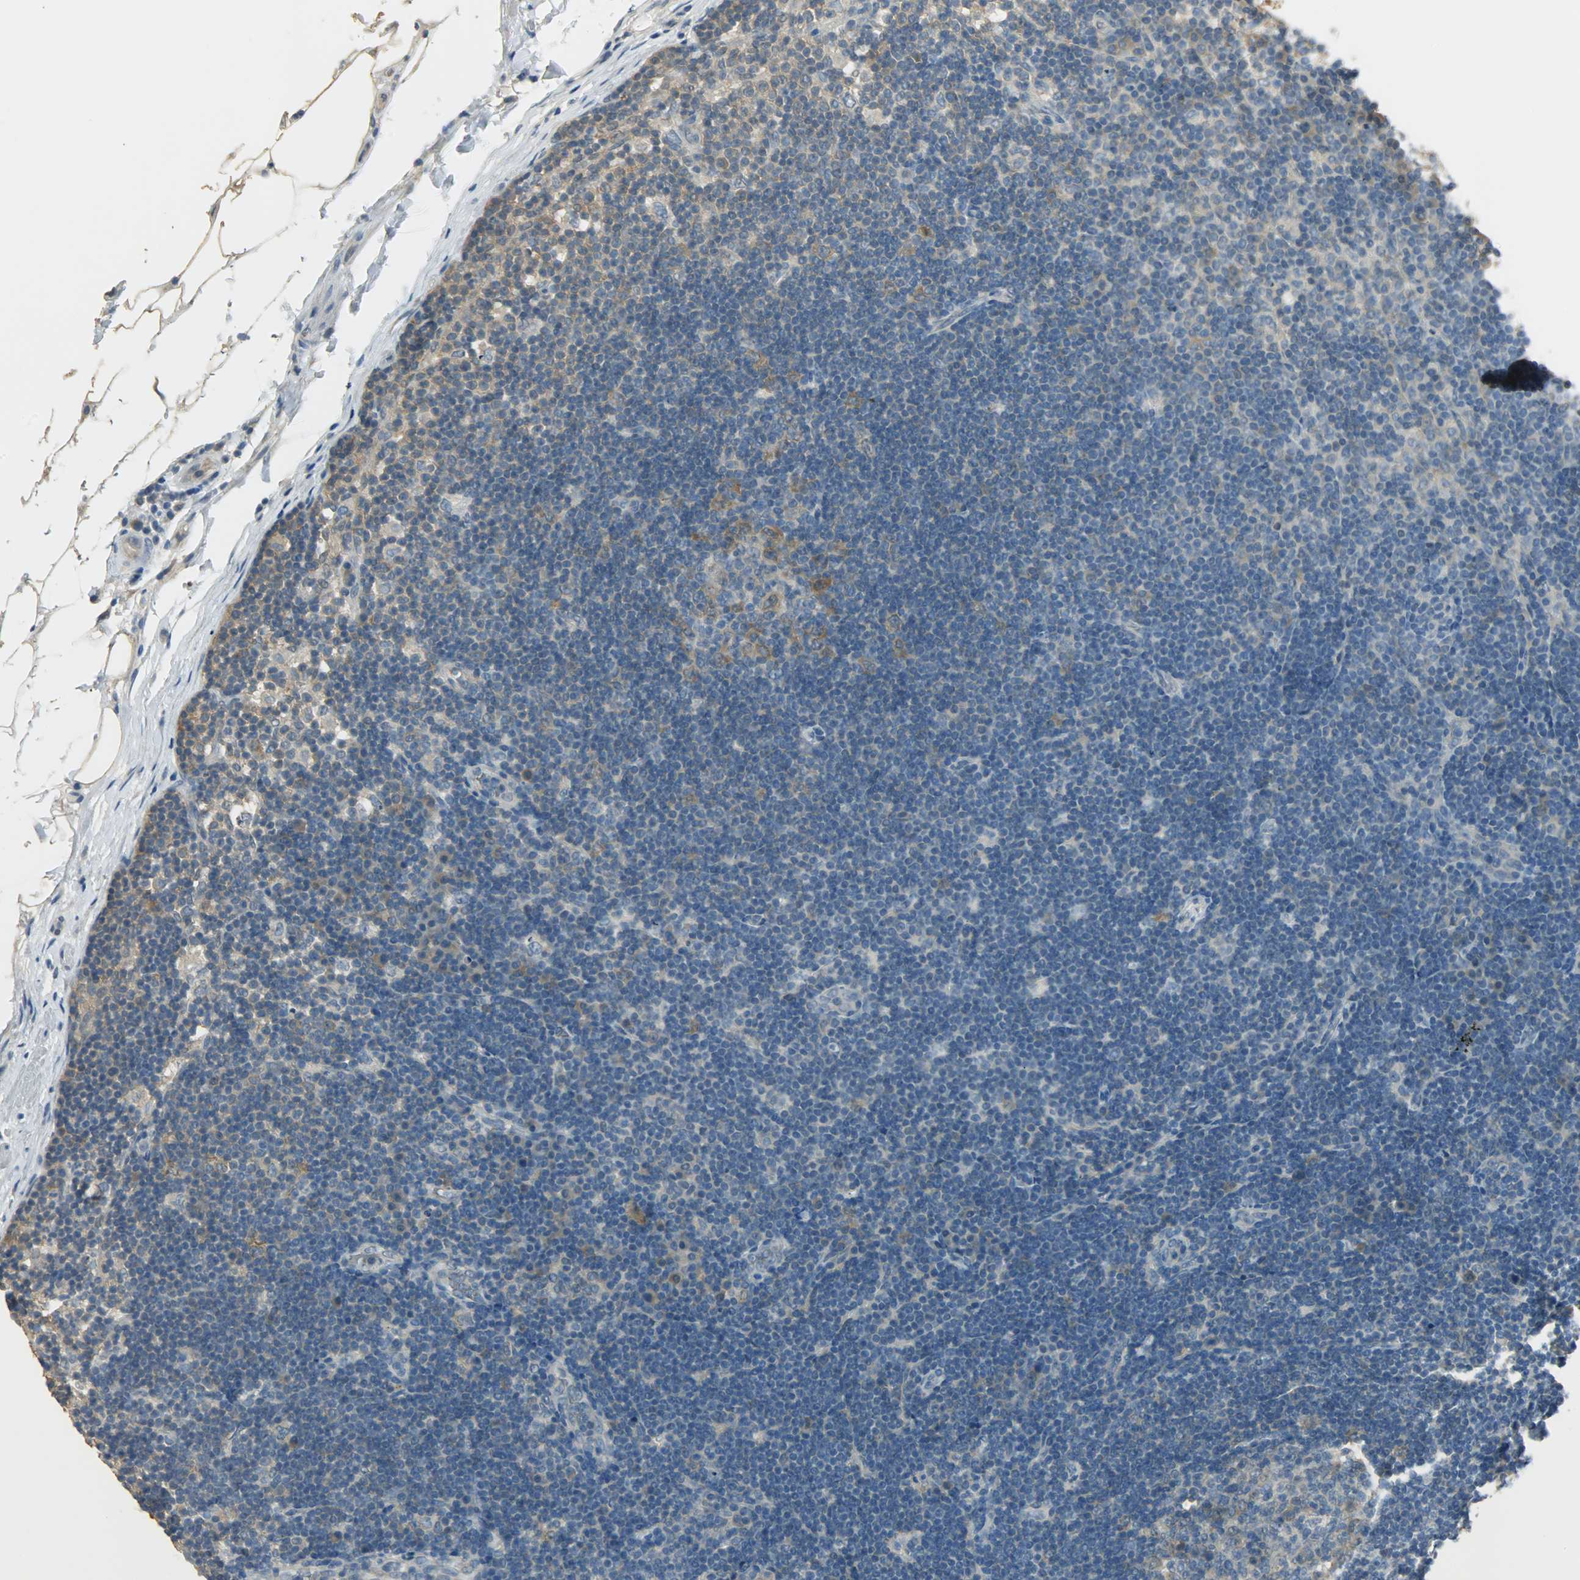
{"staining": {"intensity": "weak", "quantity": "<25%", "location": "cytoplasmic/membranous"}, "tissue": "lymph node", "cell_type": "Germinal center cells", "image_type": "normal", "snomed": [{"axis": "morphology", "description": "Normal tissue, NOS"}, {"axis": "morphology", "description": "Squamous cell carcinoma, metastatic, NOS"}, {"axis": "topography", "description": "Lymph node"}], "caption": "Immunohistochemical staining of unremarkable human lymph node displays no significant expression in germinal center cells. (Stains: DAB (3,3'-diaminobenzidine) immunohistochemistry with hematoxylin counter stain, Microscopy: brightfield microscopy at high magnification).", "gene": "PRMT5", "patient": {"sex": "female", "age": 53}}